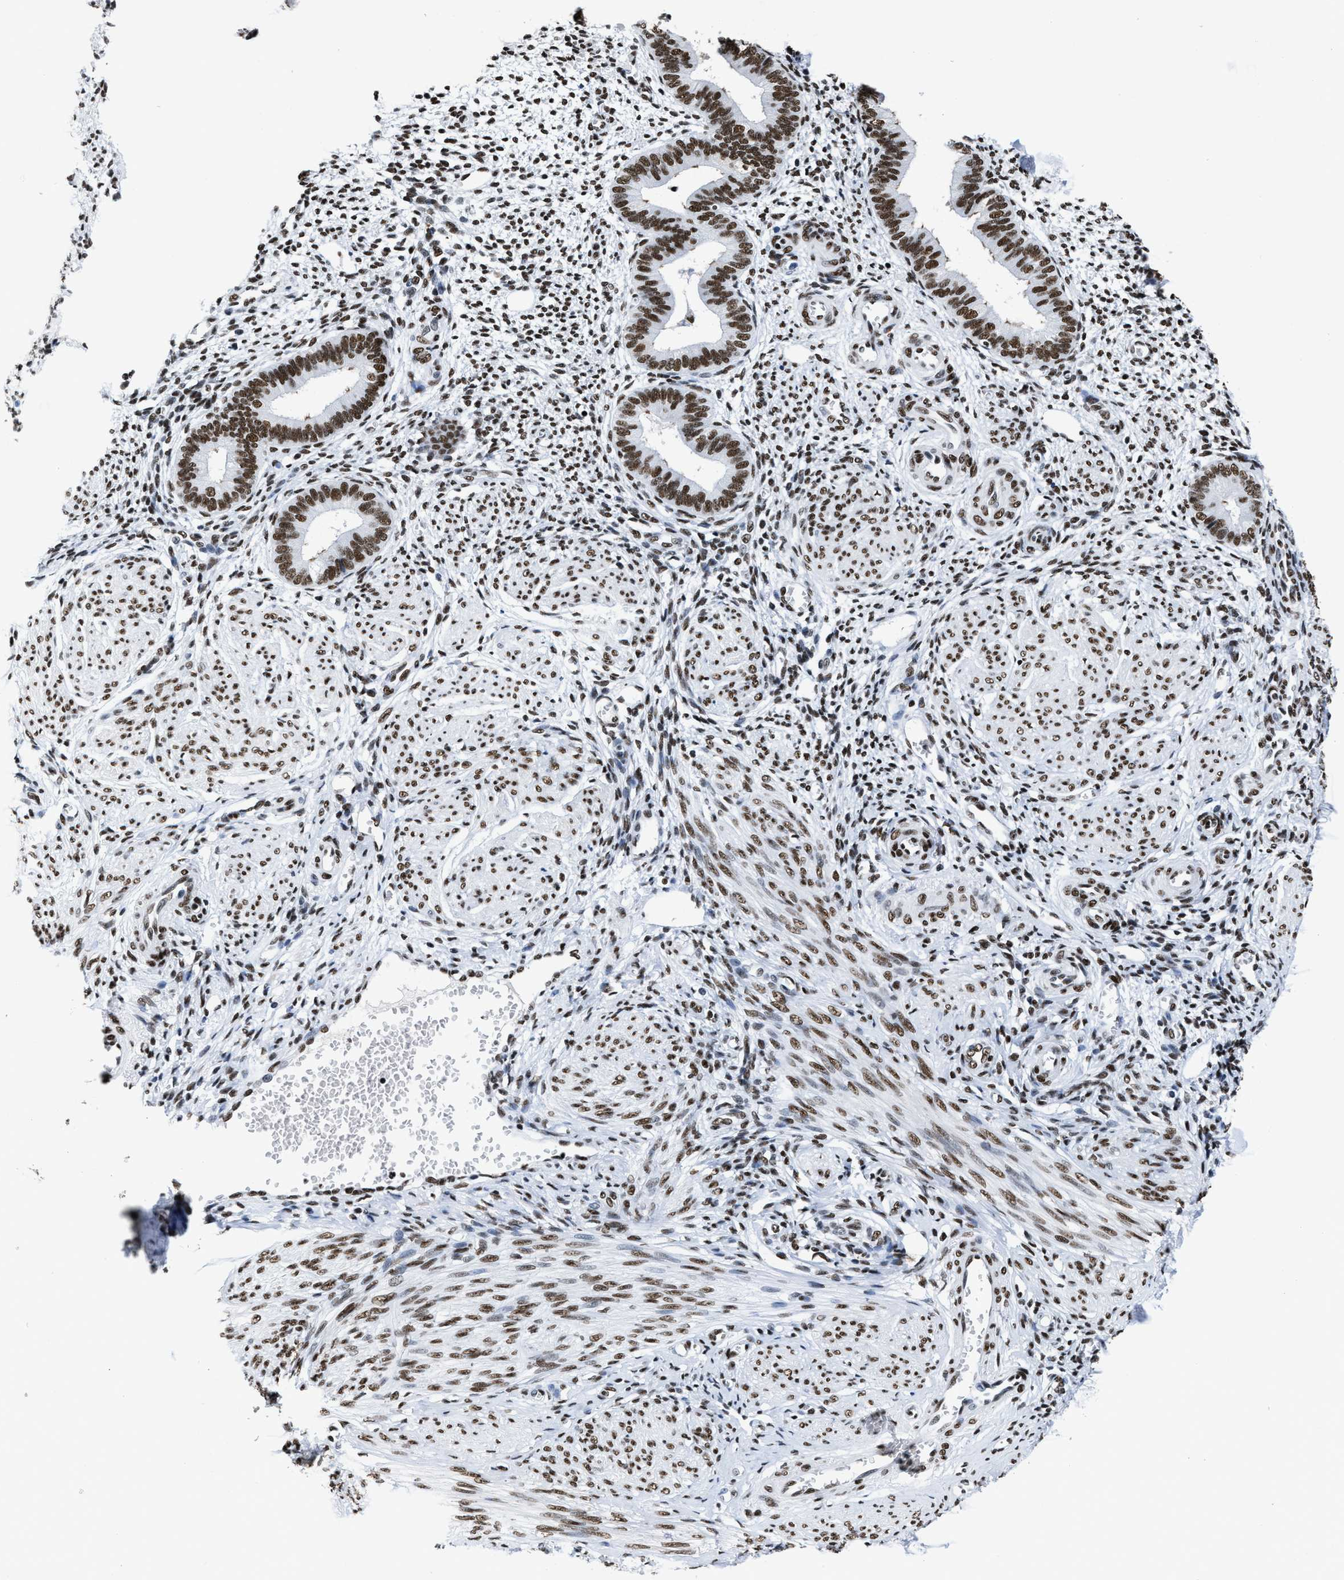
{"staining": {"intensity": "moderate", "quantity": "25%-75%", "location": "nuclear"}, "tissue": "endometrium", "cell_type": "Cells in endometrial stroma", "image_type": "normal", "snomed": [{"axis": "morphology", "description": "Normal tissue, NOS"}, {"axis": "topography", "description": "Endometrium"}], "caption": "DAB immunohistochemical staining of benign human endometrium exhibits moderate nuclear protein staining in about 25%-75% of cells in endometrial stroma.", "gene": "SMARCC2", "patient": {"sex": "female", "age": 46}}